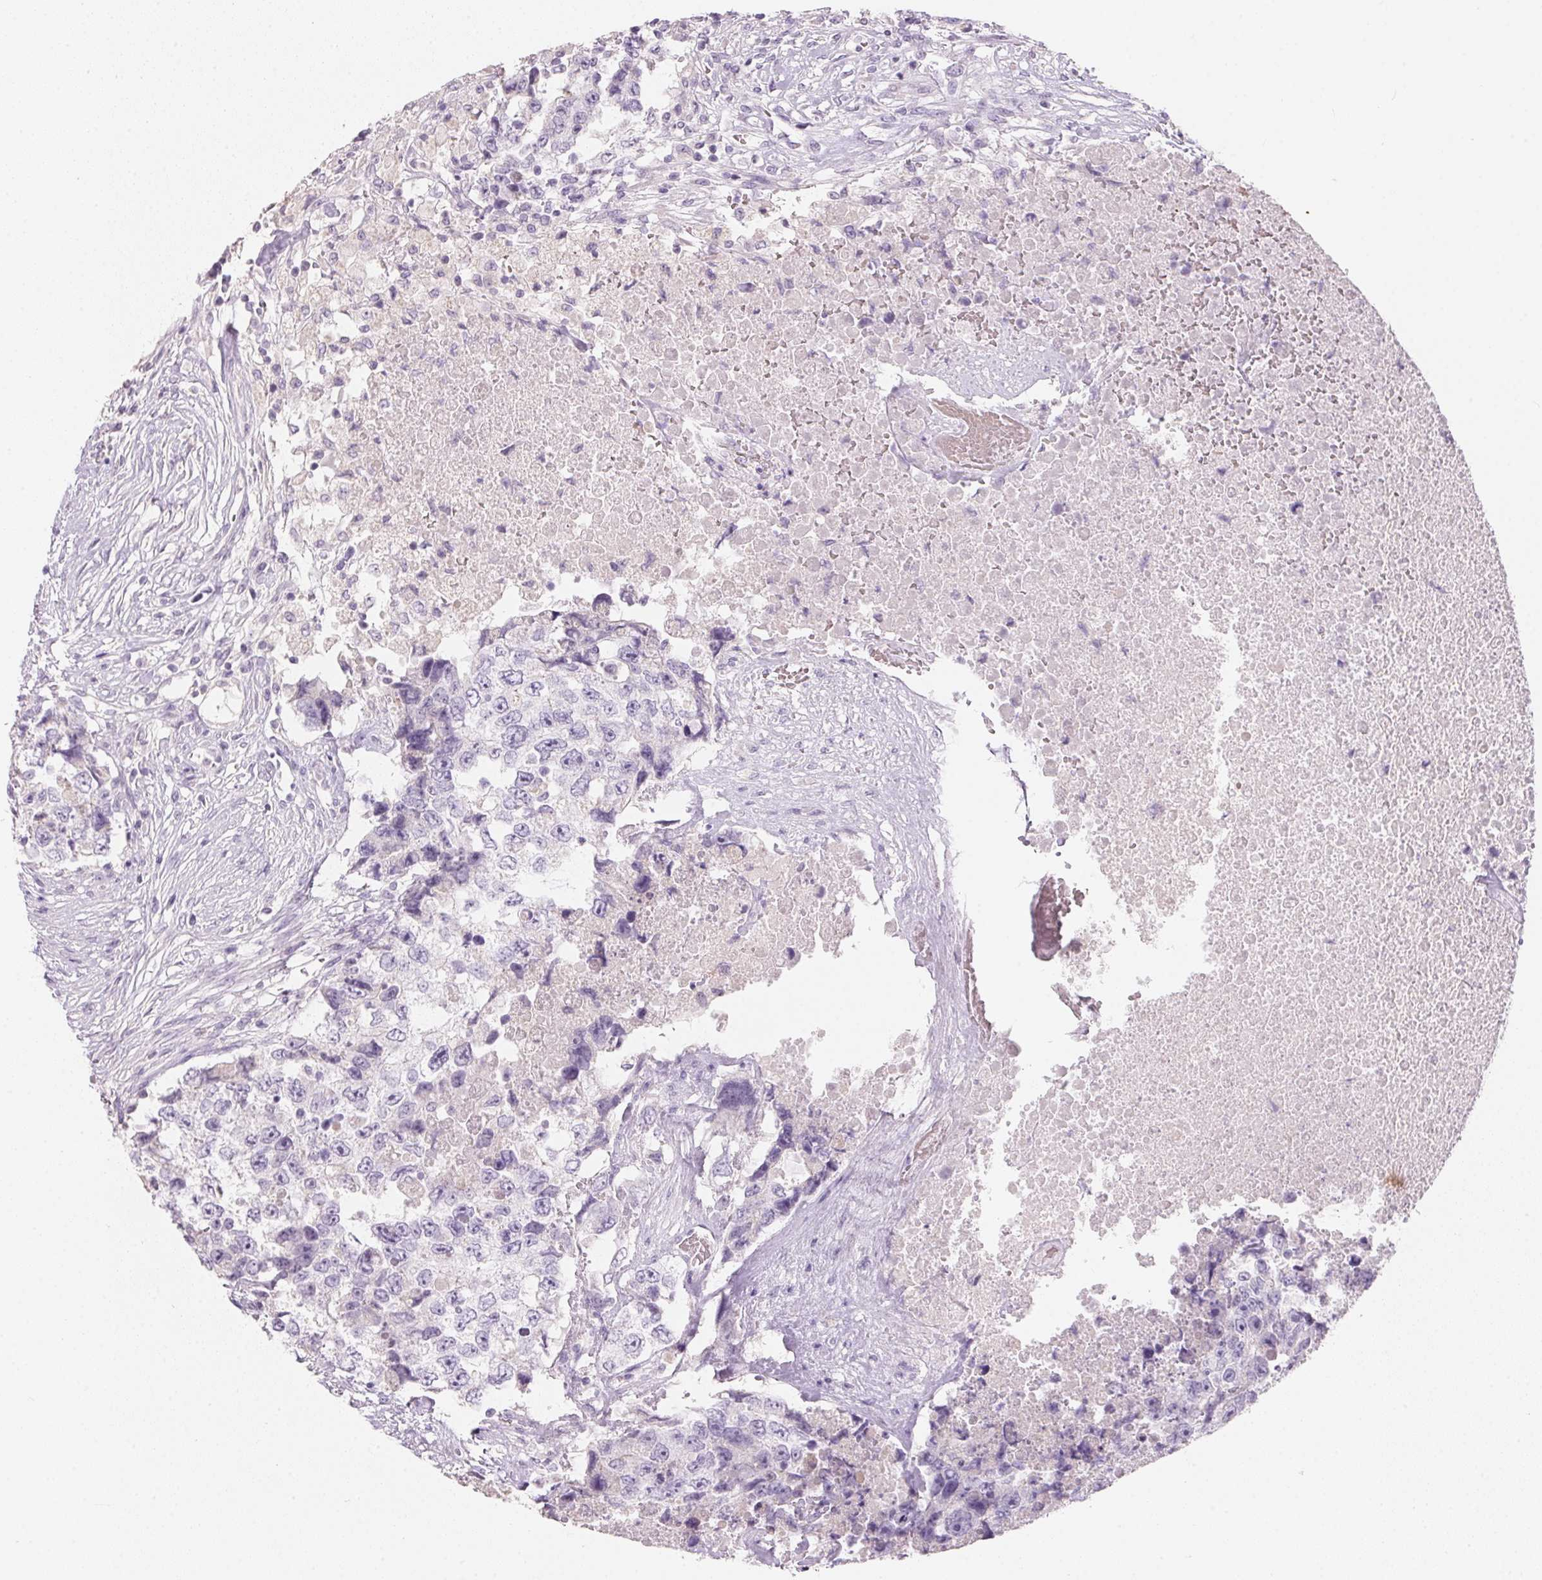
{"staining": {"intensity": "negative", "quantity": "none", "location": "none"}, "tissue": "testis cancer", "cell_type": "Tumor cells", "image_type": "cancer", "snomed": [{"axis": "morphology", "description": "Carcinoma, Embryonal, NOS"}, {"axis": "topography", "description": "Testis"}], "caption": "Immunohistochemical staining of human testis cancer reveals no significant expression in tumor cells.", "gene": "HSD17B1", "patient": {"sex": "male", "age": 24}}